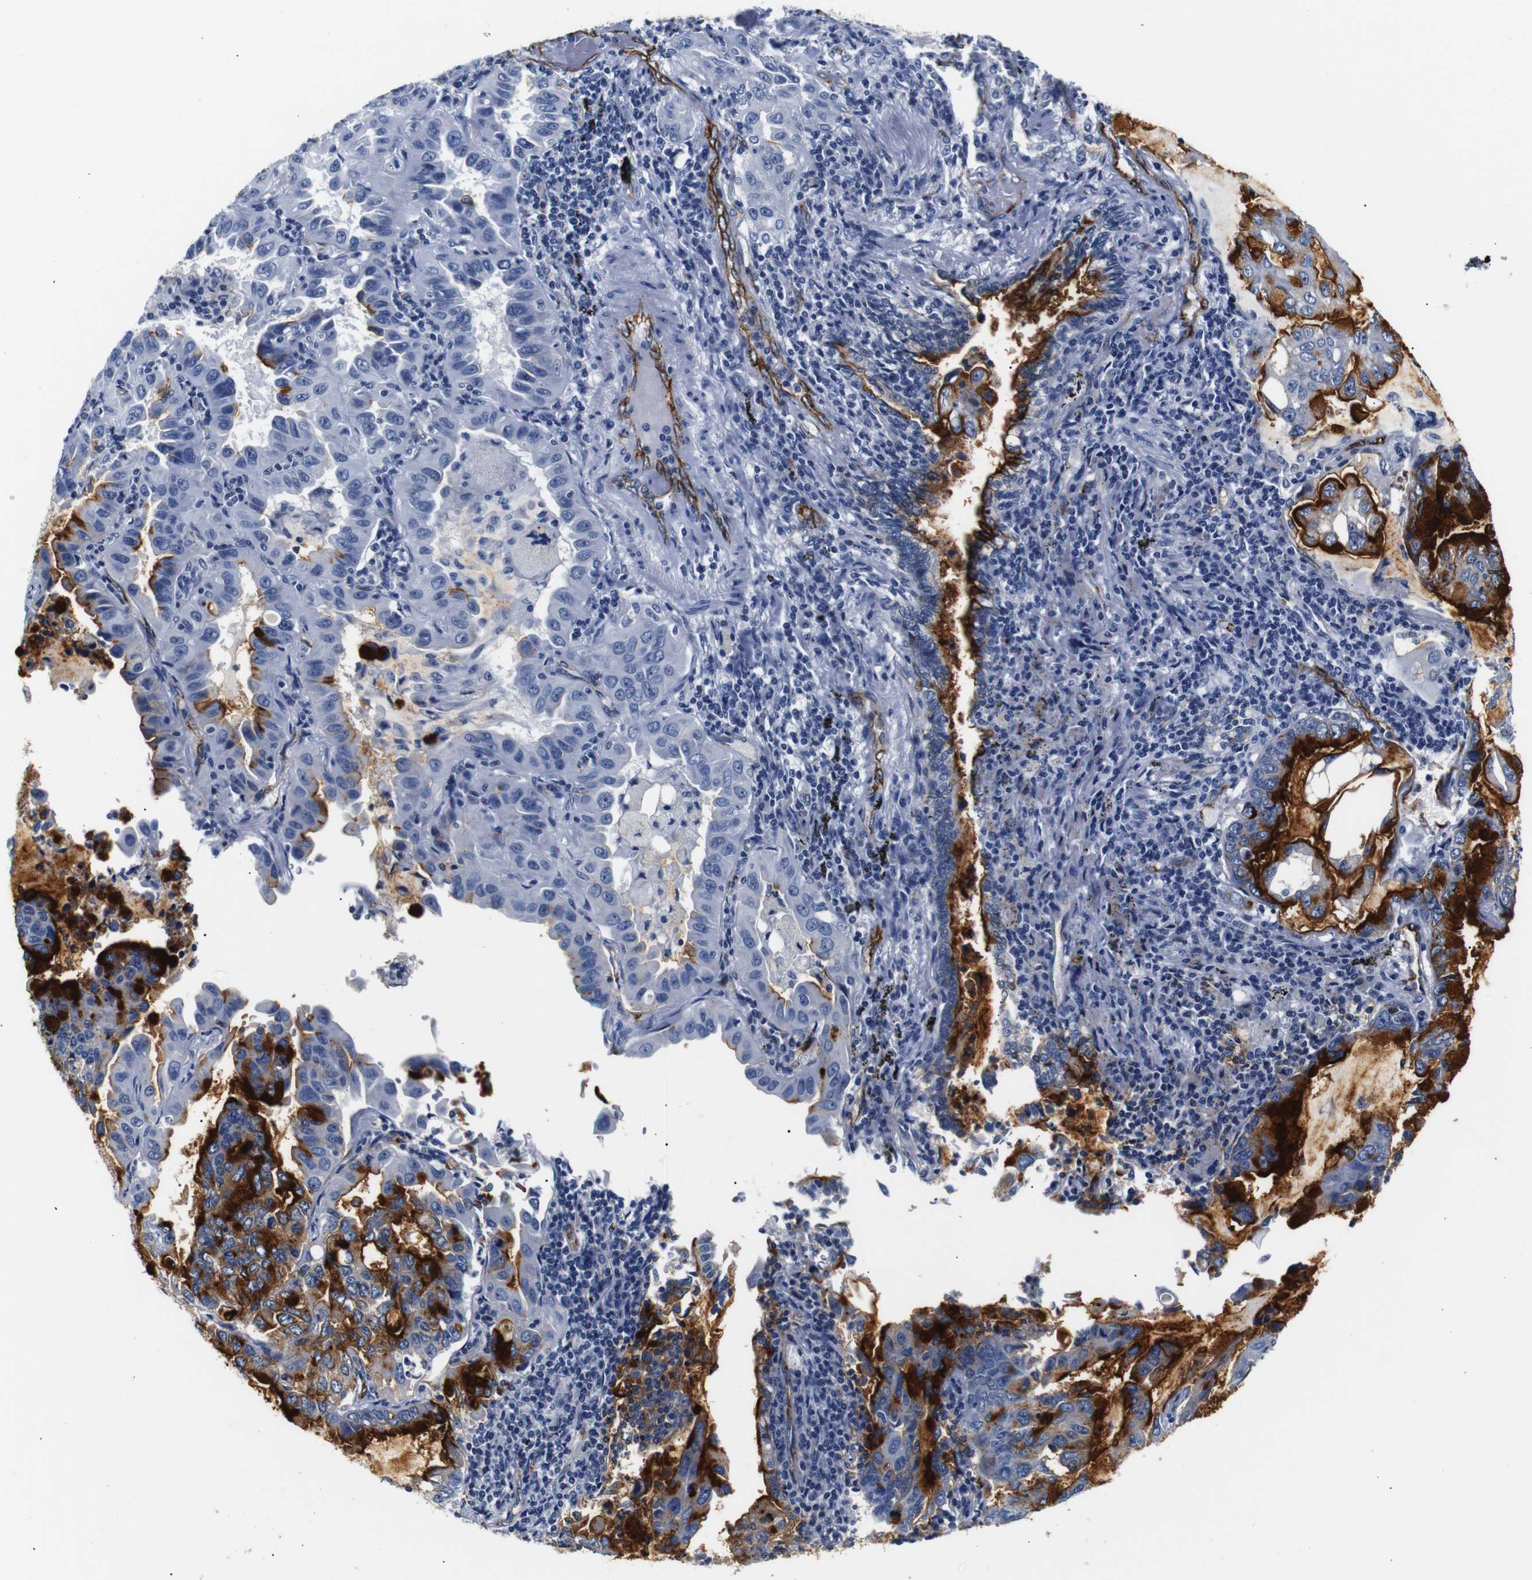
{"staining": {"intensity": "strong", "quantity": "25%-75%", "location": "cytoplasmic/membranous"}, "tissue": "lung cancer", "cell_type": "Tumor cells", "image_type": "cancer", "snomed": [{"axis": "morphology", "description": "Adenocarcinoma, NOS"}, {"axis": "topography", "description": "Lung"}], "caption": "A histopathology image showing strong cytoplasmic/membranous expression in about 25%-75% of tumor cells in lung cancer, as visualized by brown immunohistochemical staining.", "gene": "MUC4", "patient": {"sex": "male", "age": 64}}